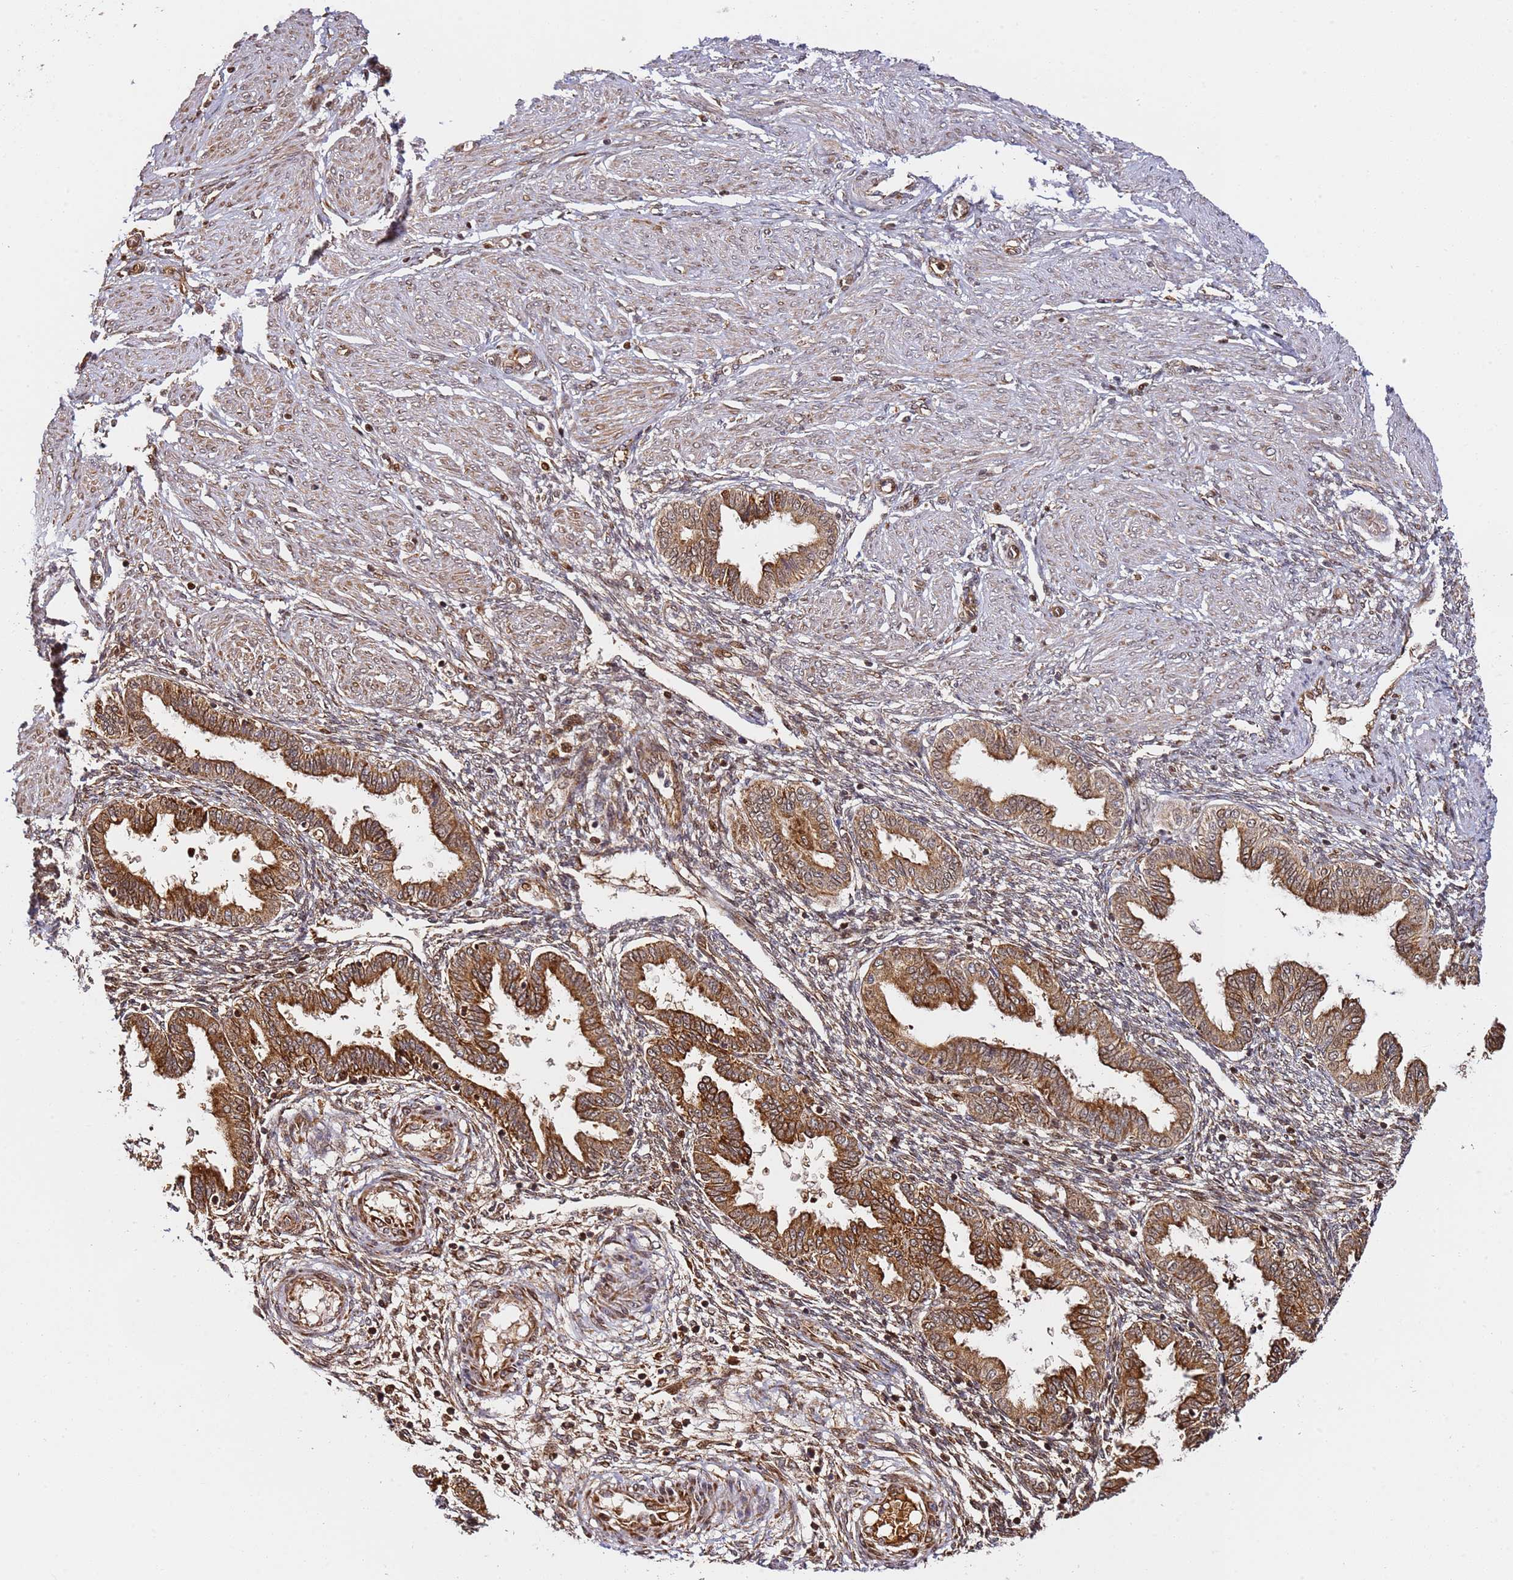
{"staining": {"intensity": "moderate", "quantity": ">75%", "location": "cytoplasmic/membranous"}, "tissue": "endometrium", "cell_type": "Cells in endometrial stroma", "image_type": "normal", "snomed": [{"axis": "morphology", "description": "Normal tissue, NOS"}, {"axis": "topography", "description": "Endometrium"}], "caption": "Moderate cytoplasmic/membranous protein expression is seen in about >75% of cells in endometrial stroma in endometrium.", "gene": "SMOX", "patient": {"sex": "female", "age": 33}}